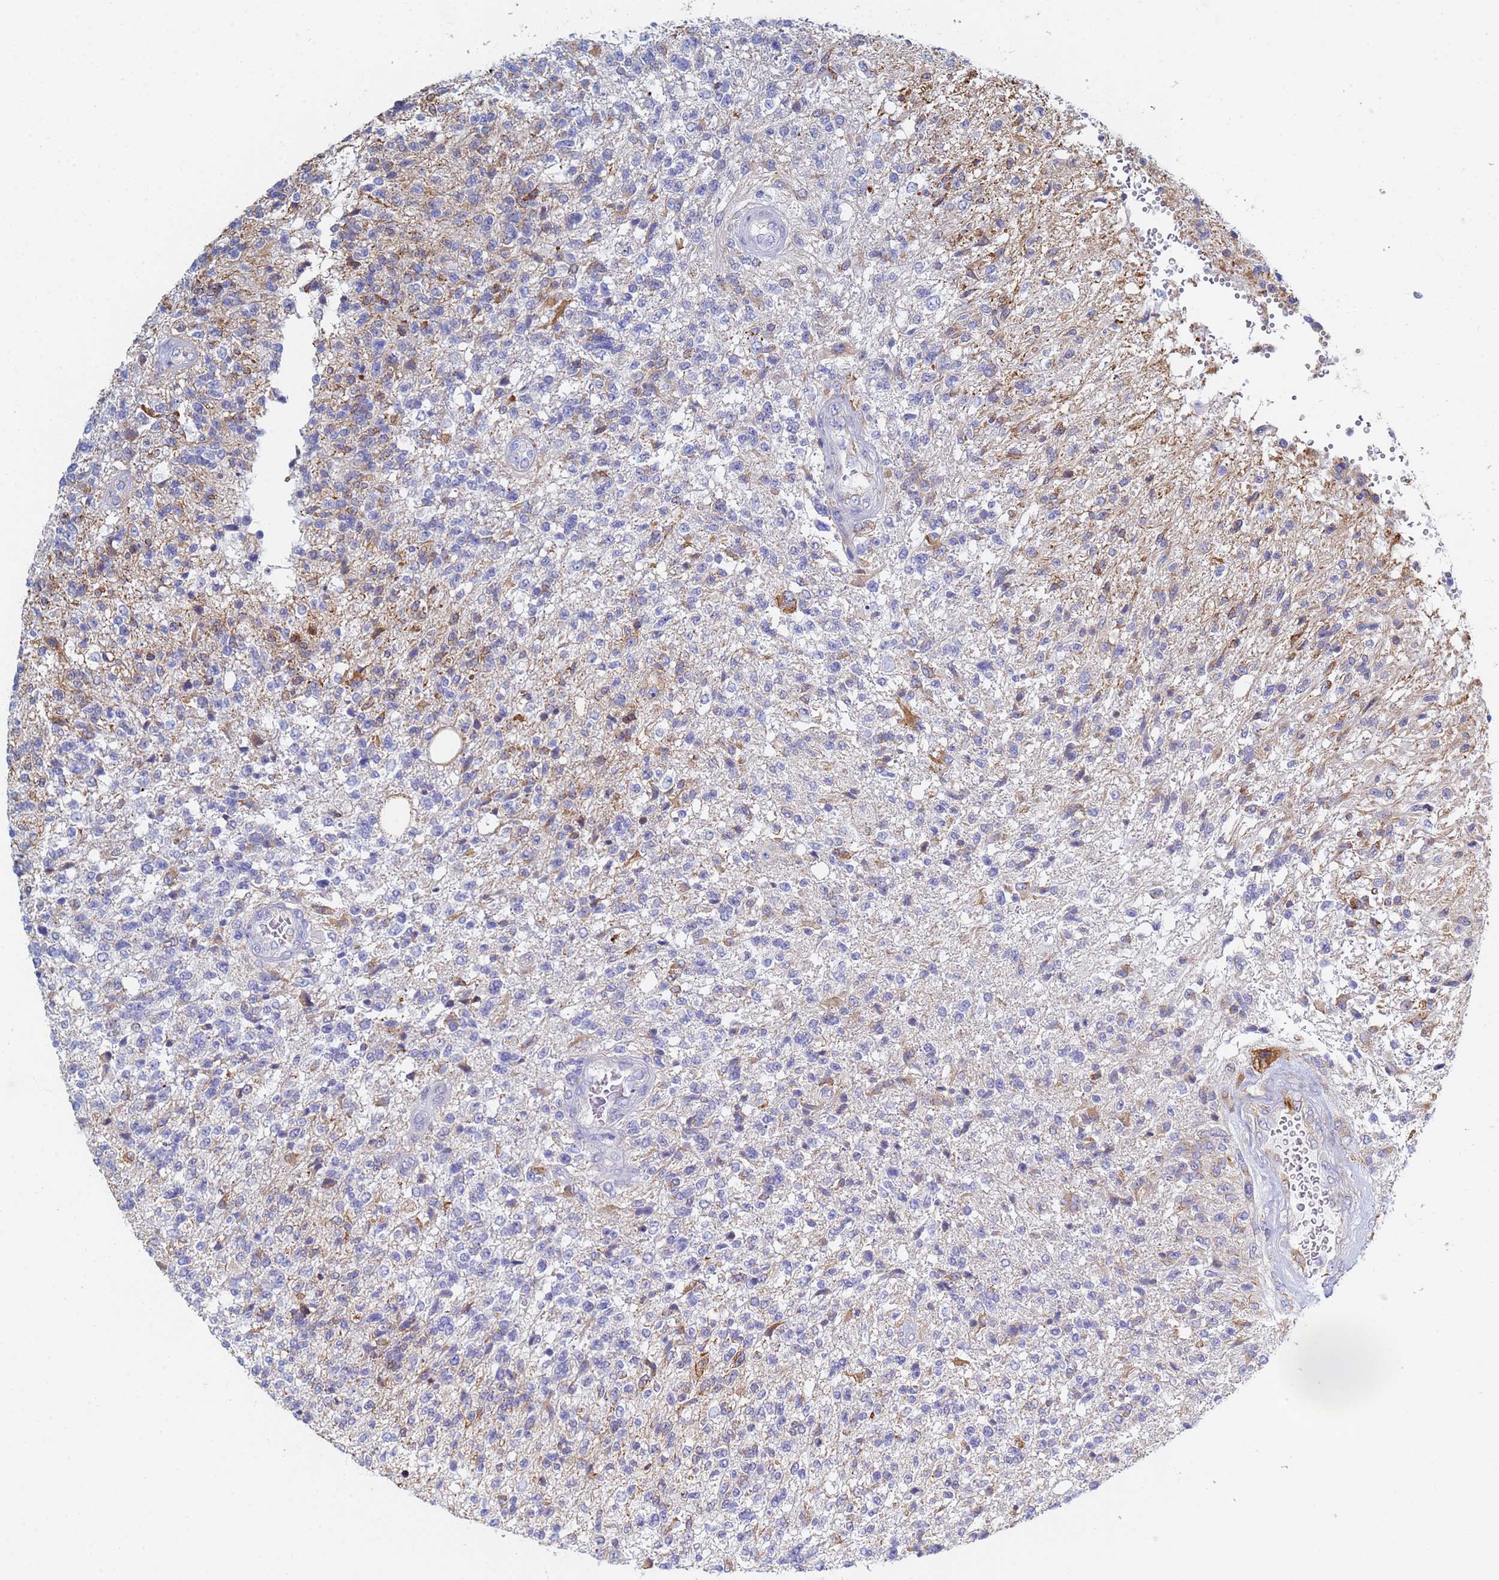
{"staining": {"intensity": "weak", "quantity": "<25%", "location": "cytoplasmic/membranous"}, "tissue": "glioma", "cell_type": "Tumor cells", "image_type": "cancer", "snomed": [{"axis": "morphology", "description": "Glioma, malignant, High grade"}, {"axis": "topography", "description": "Brain"}], "caption": "This is an immunohistochemistry image of malignant glioma (high-grade). There is no positivity in tumor cells.", "gene": "GDAP2", "patient": {"sex": "male", "age": 56}}